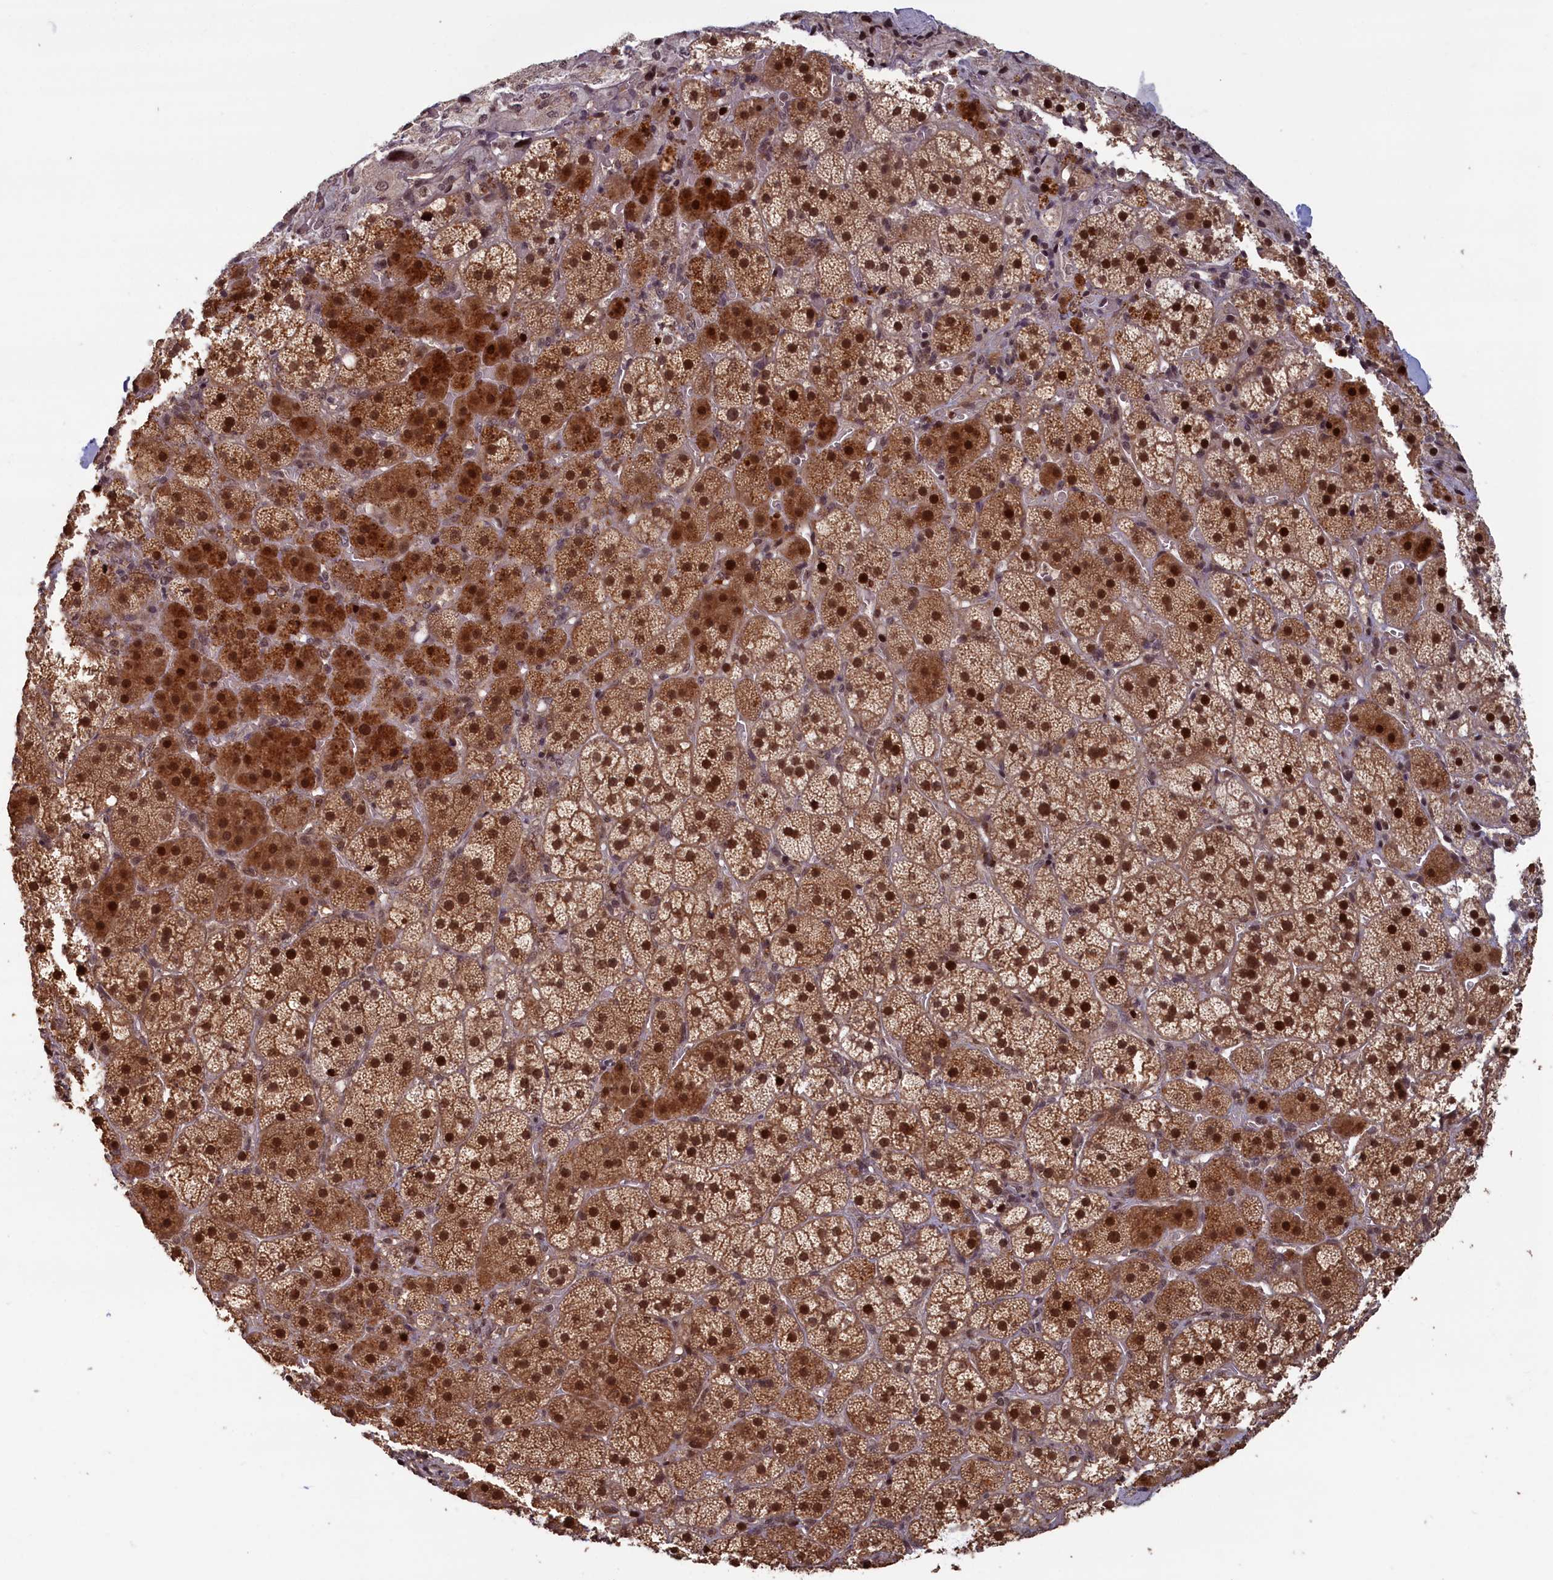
{"staining": {"intensity": "strong", "quantity": ">75%", "location": "cytoplasmic/membranous,nuclear"}, "tissue": "adrenal gland", "cell_type": "Glandular cells", "image_type": "normal", "snomed": [{"axis": "morphology", "description": "Normal tissue, NOS"}, {"axis": "topography", "description": "Adrenal gland"}], "caption": "The photomicrograph demonstrates a brown stain indicating the presence of a protein in the cytoplasmic/membranous,nuclear of glandular cells in adrenal gland. (brown staining indicates protein expression, while blue staining denotes nuclei).", "gene": "HIF3A", "patient": {"sex": "female", "age": 44}}